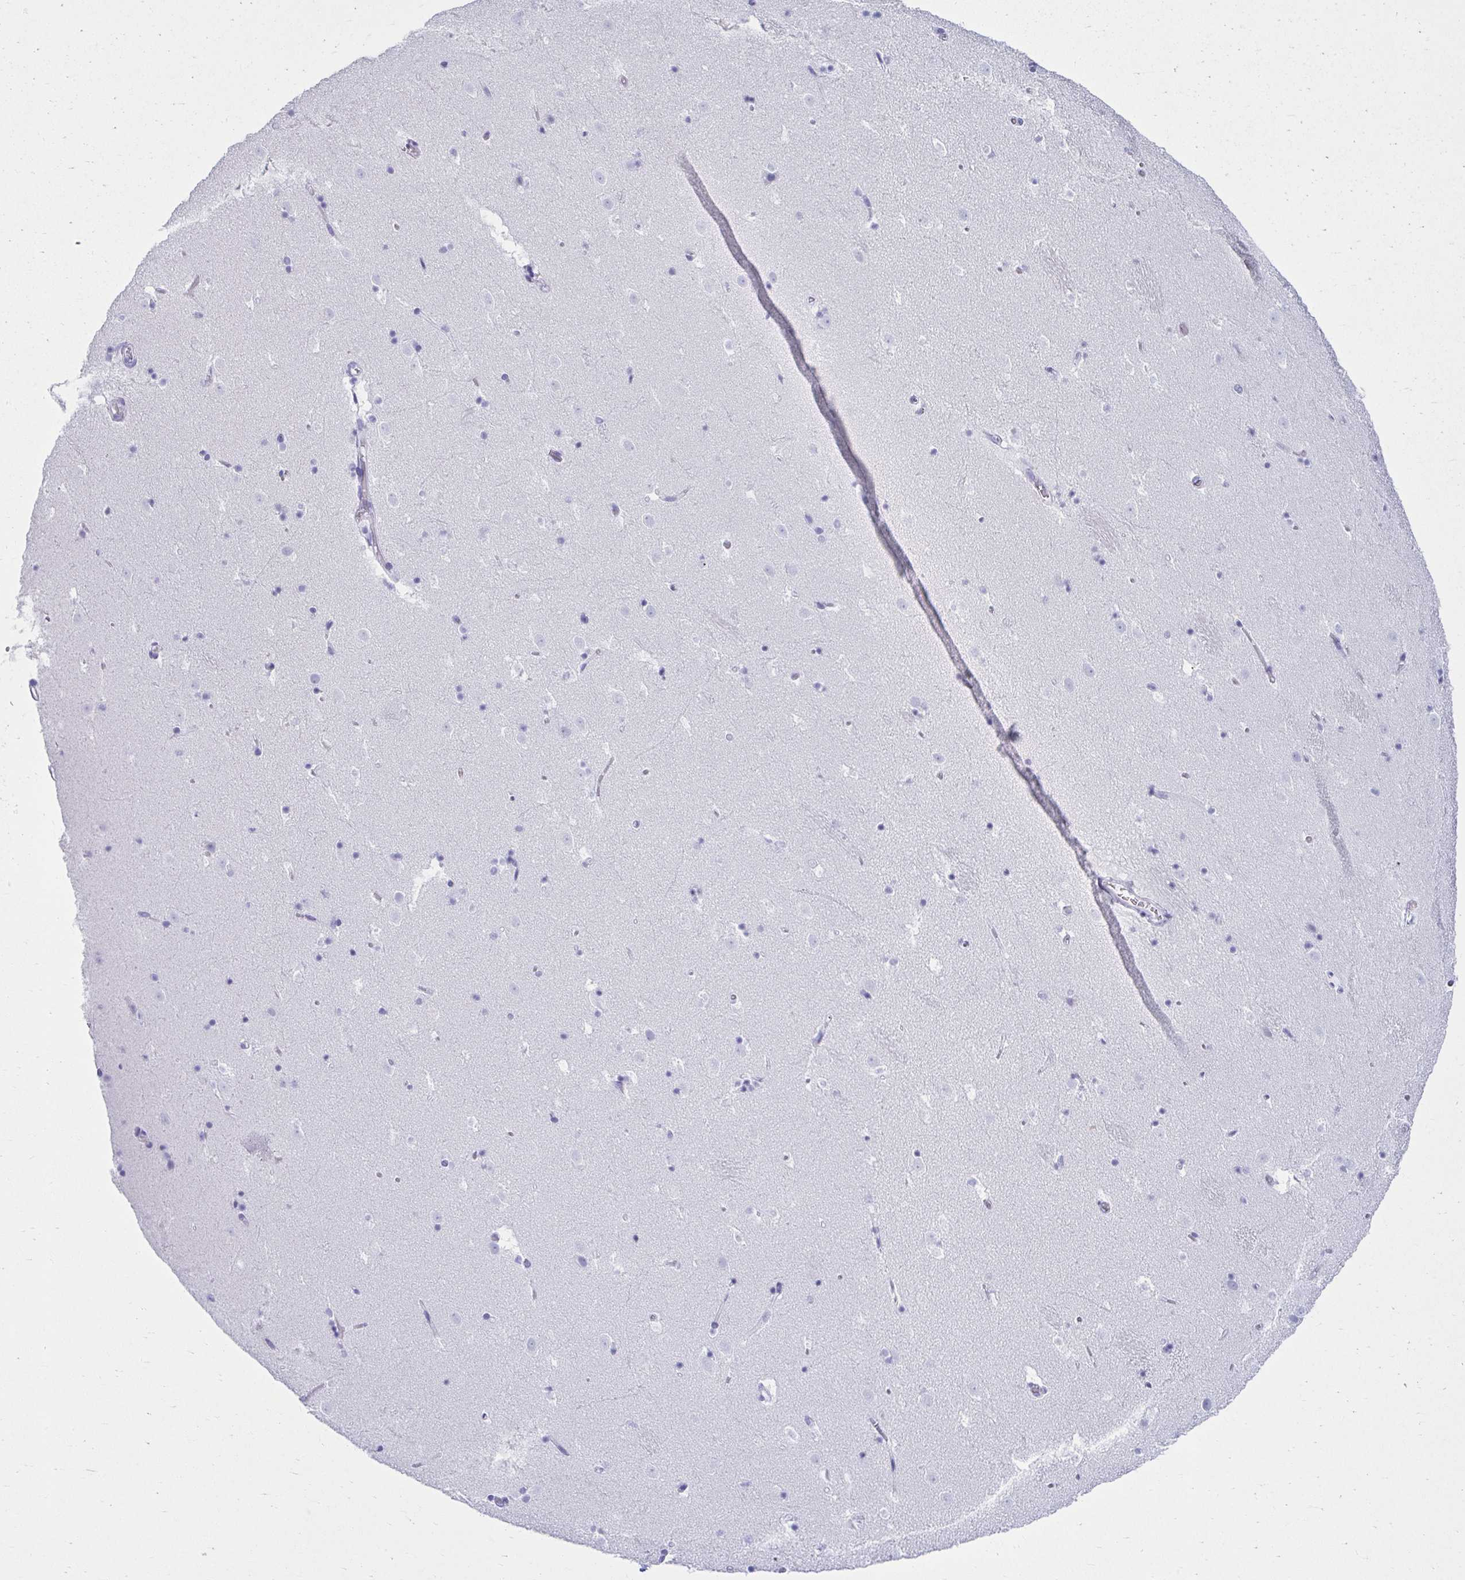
{"staining": {"intensity": "negative", "quantity": "none", "location": "none"}, "tissue": "caudate", "cell_type": "Glial cells", "image_type": "normal", "snomed": [{"axis": "morphology", "description": "Normal tissue, NOS"}, {"axis": "topography", "description": "Lateral ventricle wall"}], "caption": "Immunohistochemistry (IHC) image of unremarkable human caudate stained for a protein (brown), which displays no positivity in glial cells. (Brightfield microscopy of DAB (3,3'-diaminobenzidine) IHC at high magnification).", "gene": "ATP4B", "patient": {"sex": "male", "age": 37}}